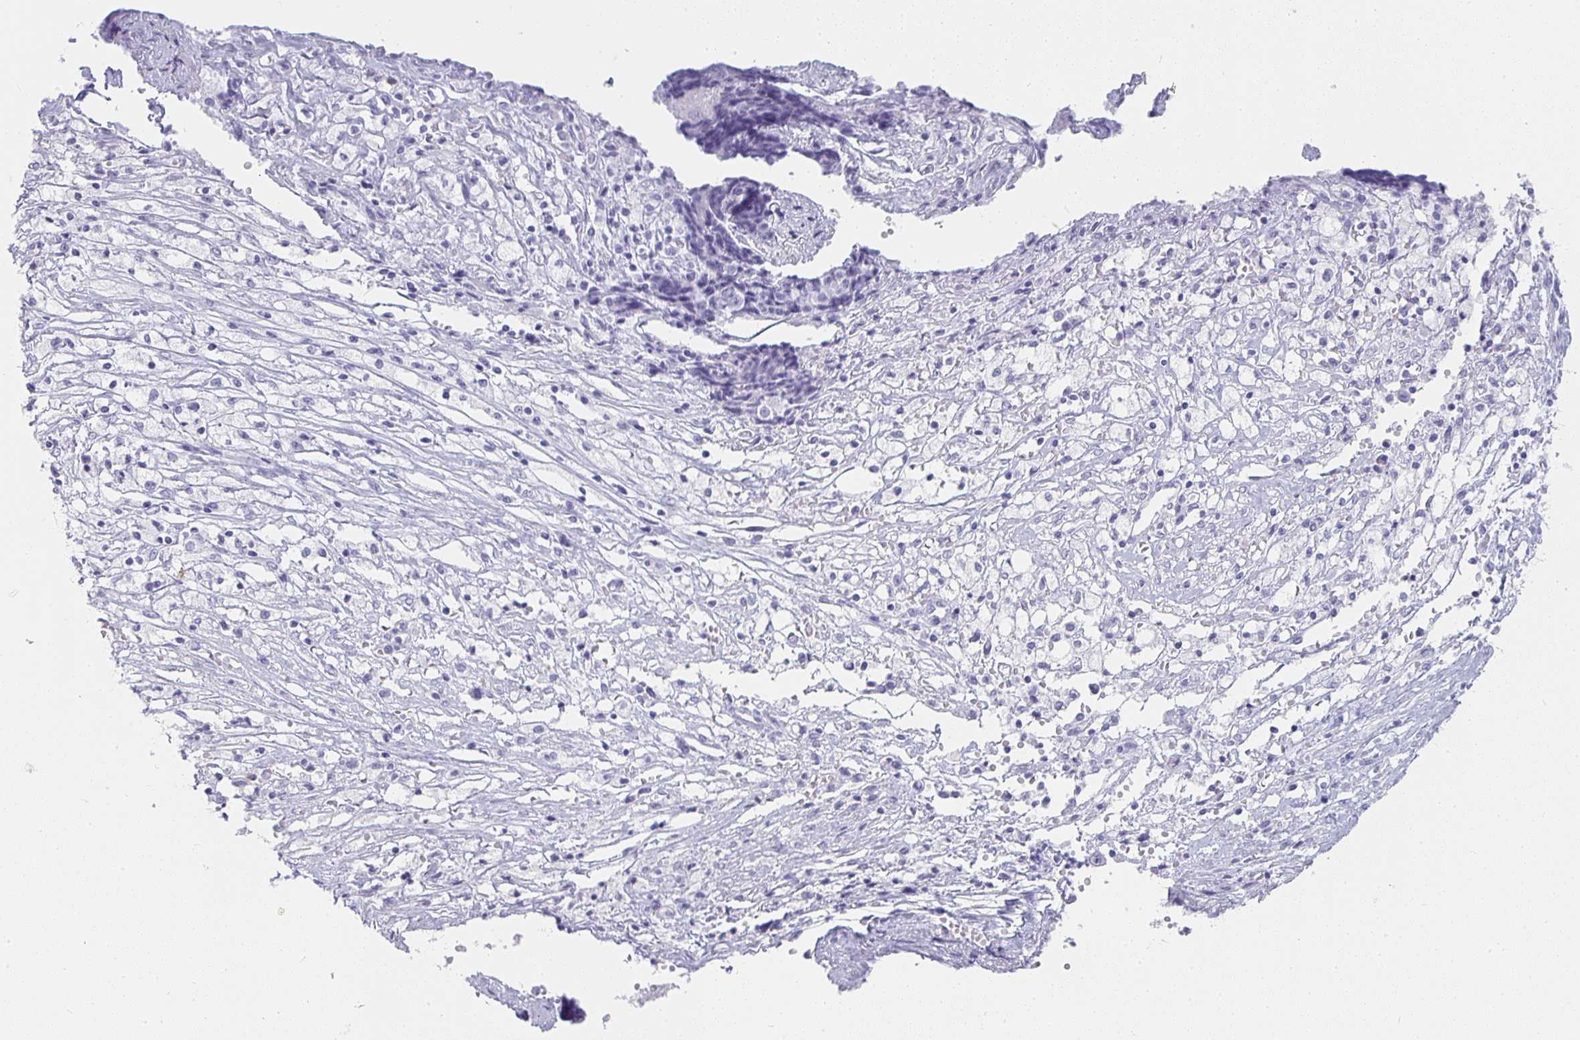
{"staining": {"intensity": "negative", "quantity": "none", "location": "none"}, "tissue": "ovarian cancer", "cell_type": "Tumor cells", "image_type": "cancer", "snomed": [{"axis": "morphology", "description": "Carcinoma, endometroid"}, {"axis": "topography", "description": "Ovary"}], "caption": "DAB immunohistochemical staining of ovarian cancer shows no significant staining in tumor cells. Nuclei are stained in blue.", "gene": "TPSD1", "patient": {"sex": "female", "age": 42}}